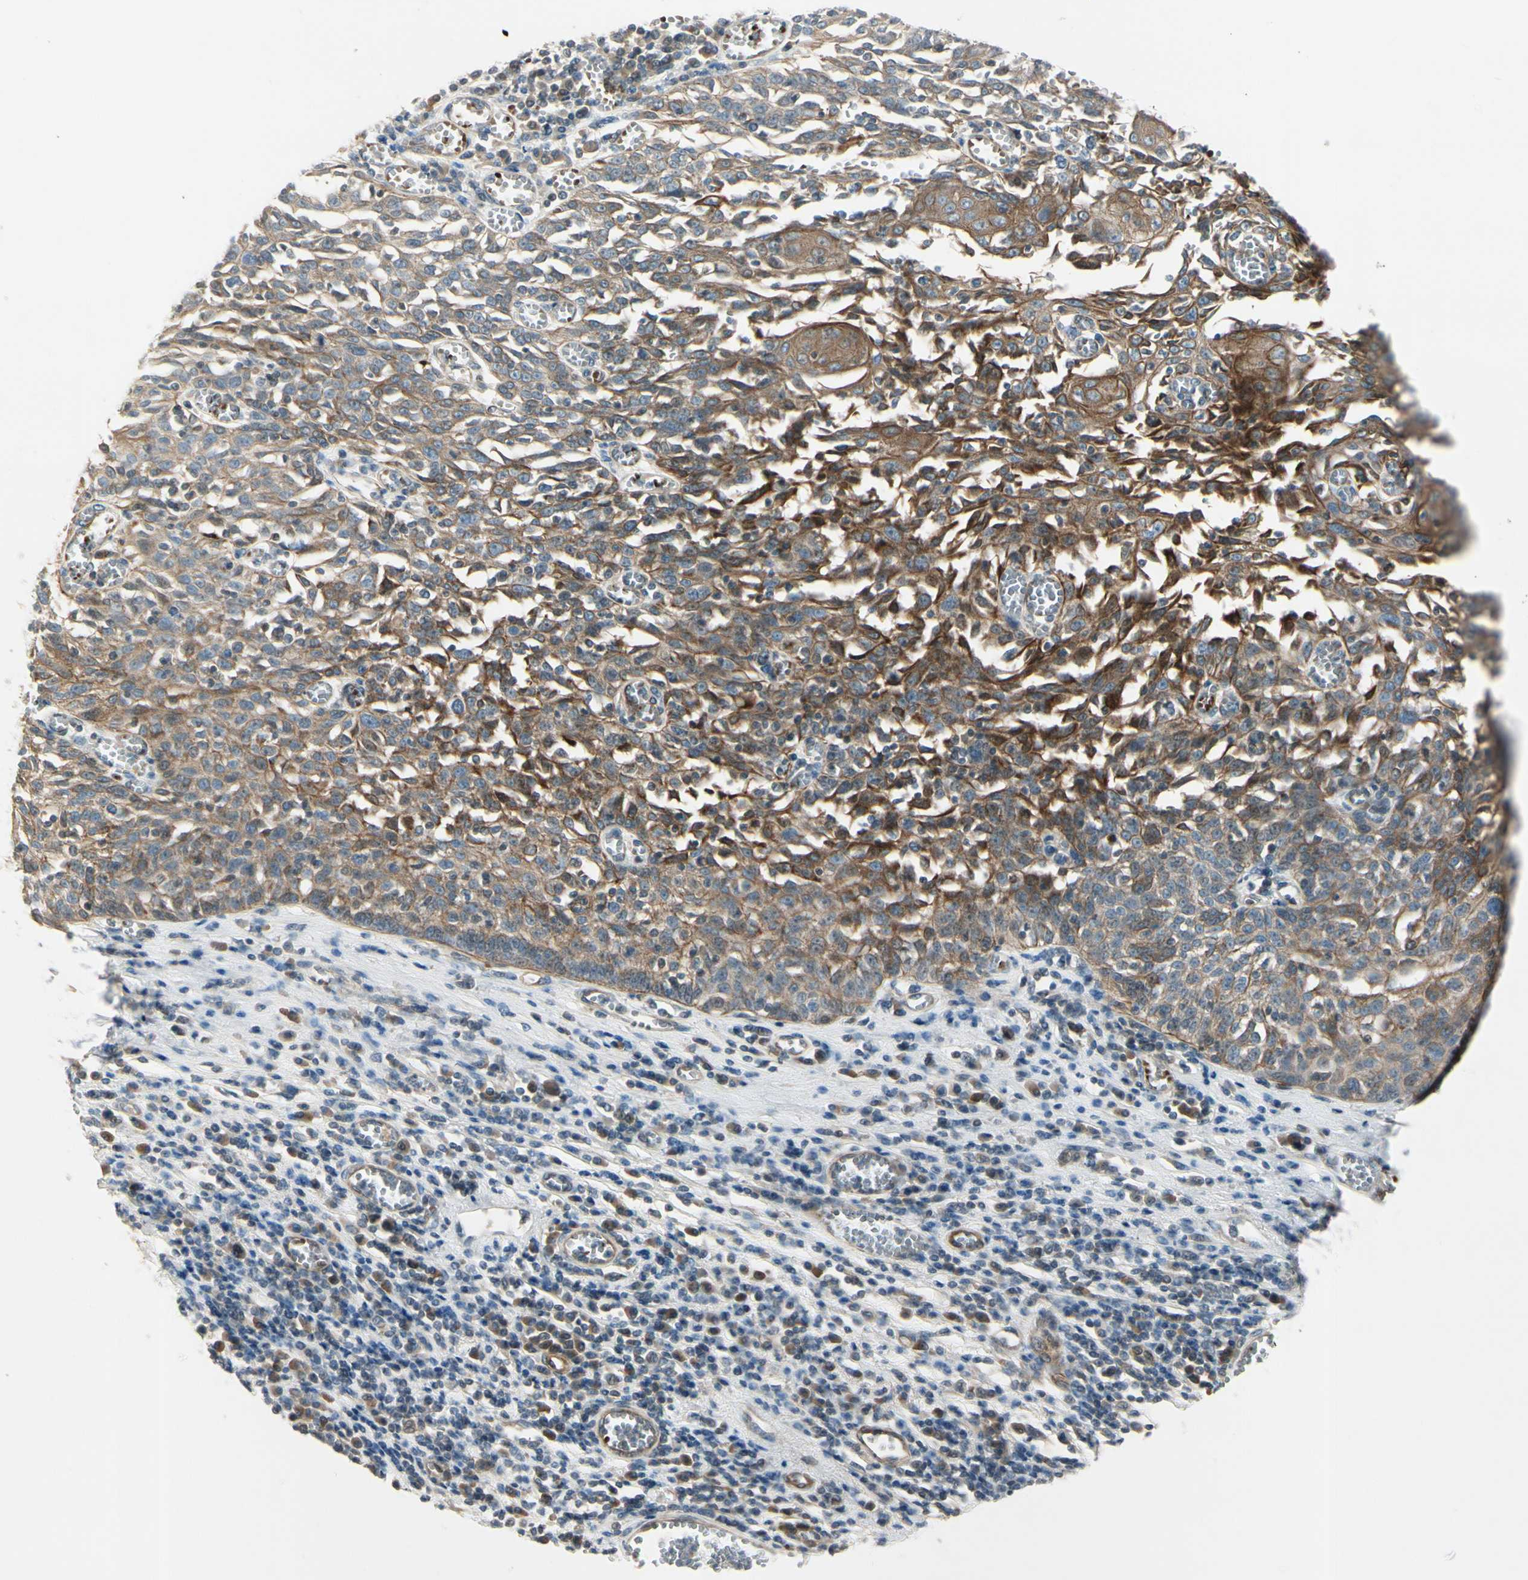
{"staining": {"intensity": "moderate", "quantity": ">75%", "location": "cytoplasmic/membranous"}, "tissue": "esophagus", "cell_type": "Squamous epithelial cells", "image_type": "normal", "snomed": [{"axis": "morphology", "description": "Normal tissue, NOS"}, {"axis": "morphology", "description": "Squamous cell carcinoma, NOS"}, {"axis": "topography", "description": "Esophagus"}], "caption": "Immunohistochemical staining of benign human esophagus reveals >75% levels of moderate cytoplasmic/membranous protein expression in about >75% of squamous epithelial cells. The staining was performed using DAB, with brown indicating positive protein expression. Nuclei are stained blue with hematoxylin.", "gene": "PPP3CB", "patient": {"sex": "male", "age": 65}}